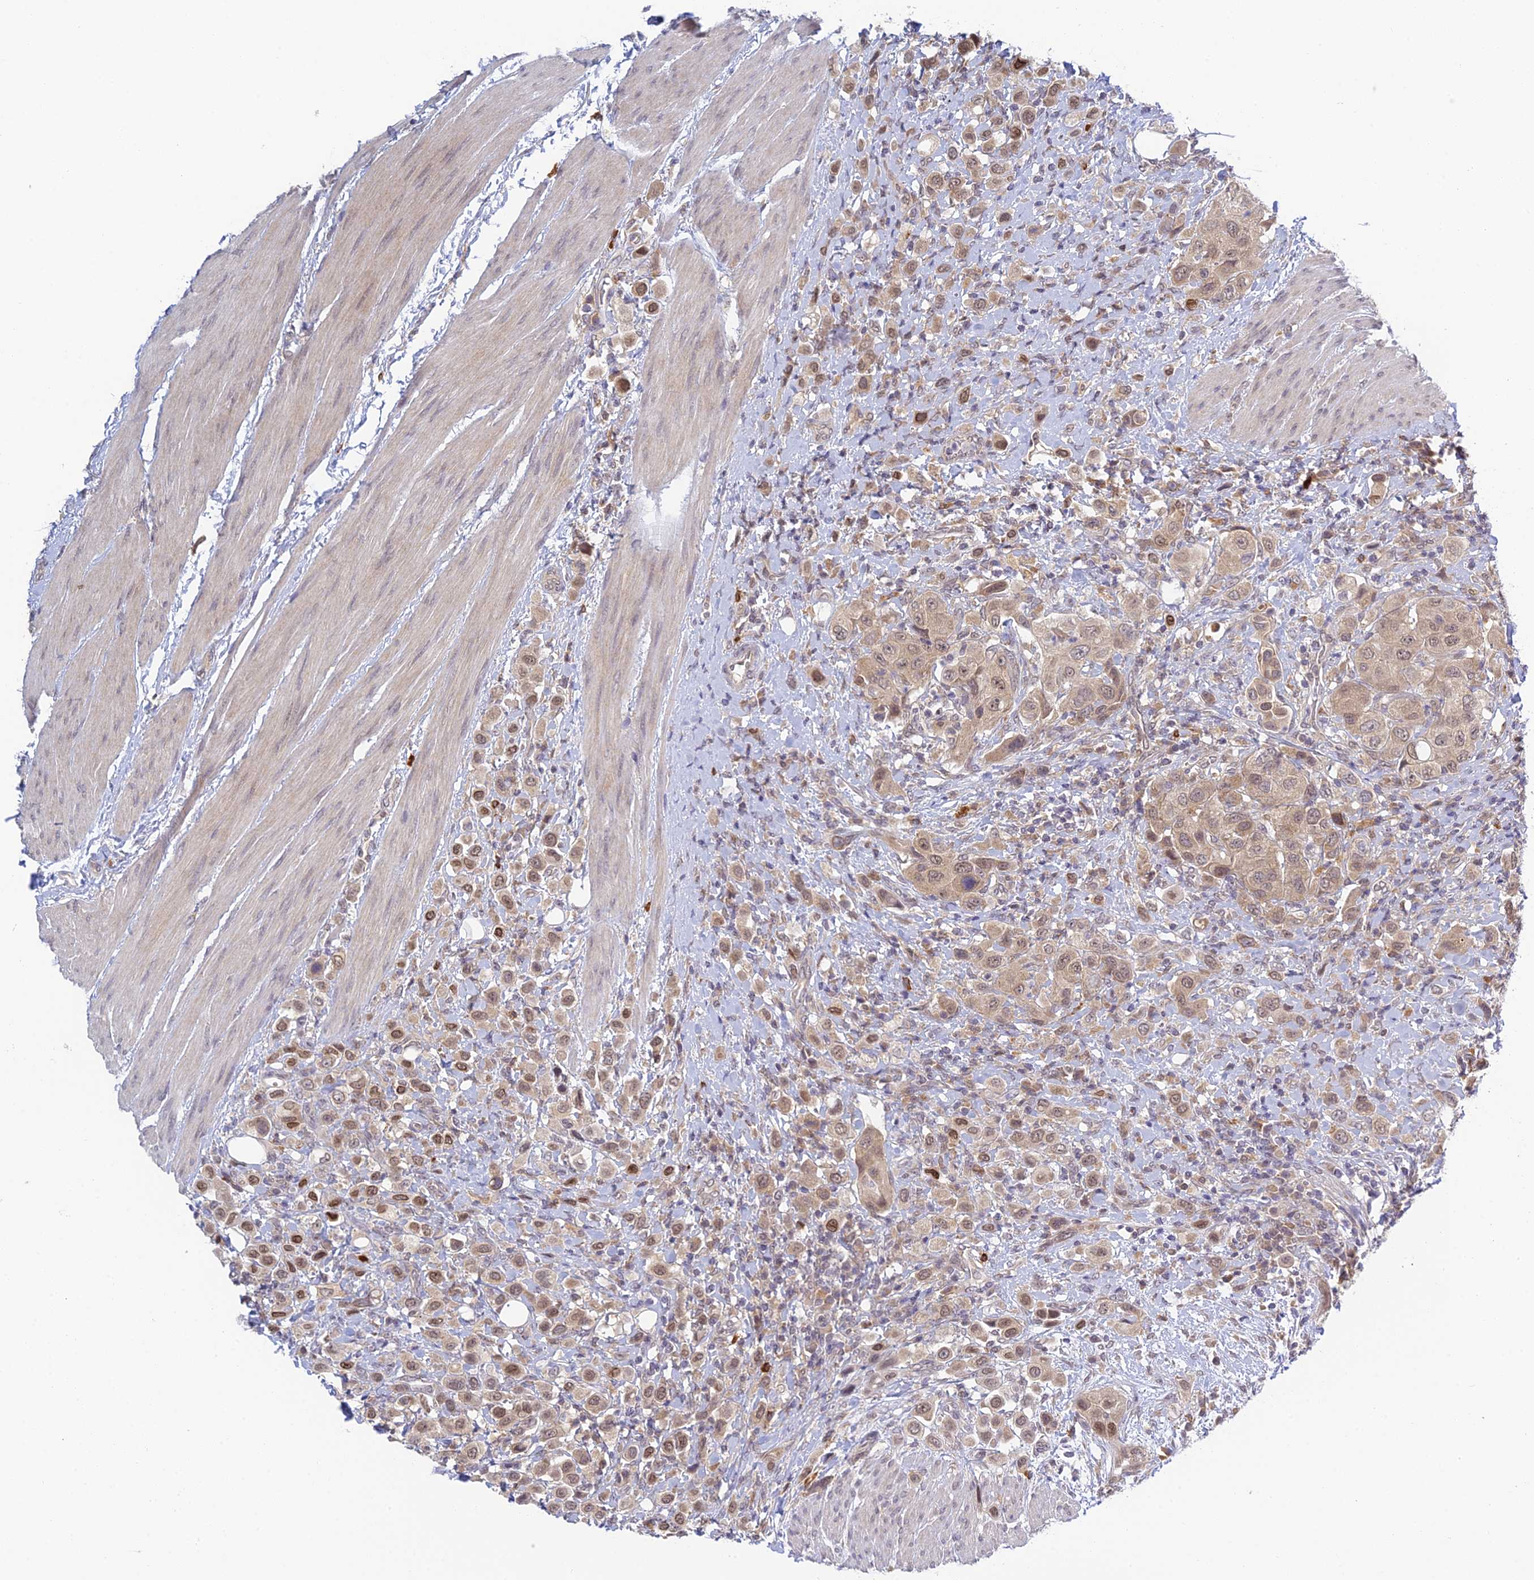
{"staining": {"intensity": "moderate", "quantity": ">75%", "location": "nuclear"}, "tissue": "urothelial cancer", "cell_type": "Tumor cells", "image_type": "cancer", "snomed": [{"axis": "morphology", "description": "Urothelial carcinoma, High grade"}, {"axis": "topography", "description": "Urinary bladder"}], "caption": "Urothelial cancer stained with DAB immunohistochemistry exhibits medium levels of moderate nuclear staining in about >75% of tumor cells. The staining was performed using DAB (3,3'-diaminobenzidine), with brown indicating positive protein expression. Nuclei are stained blue with hematoxylin.", "gene": "SKIC8", "patient": {"sex": "male", "age": 50}}